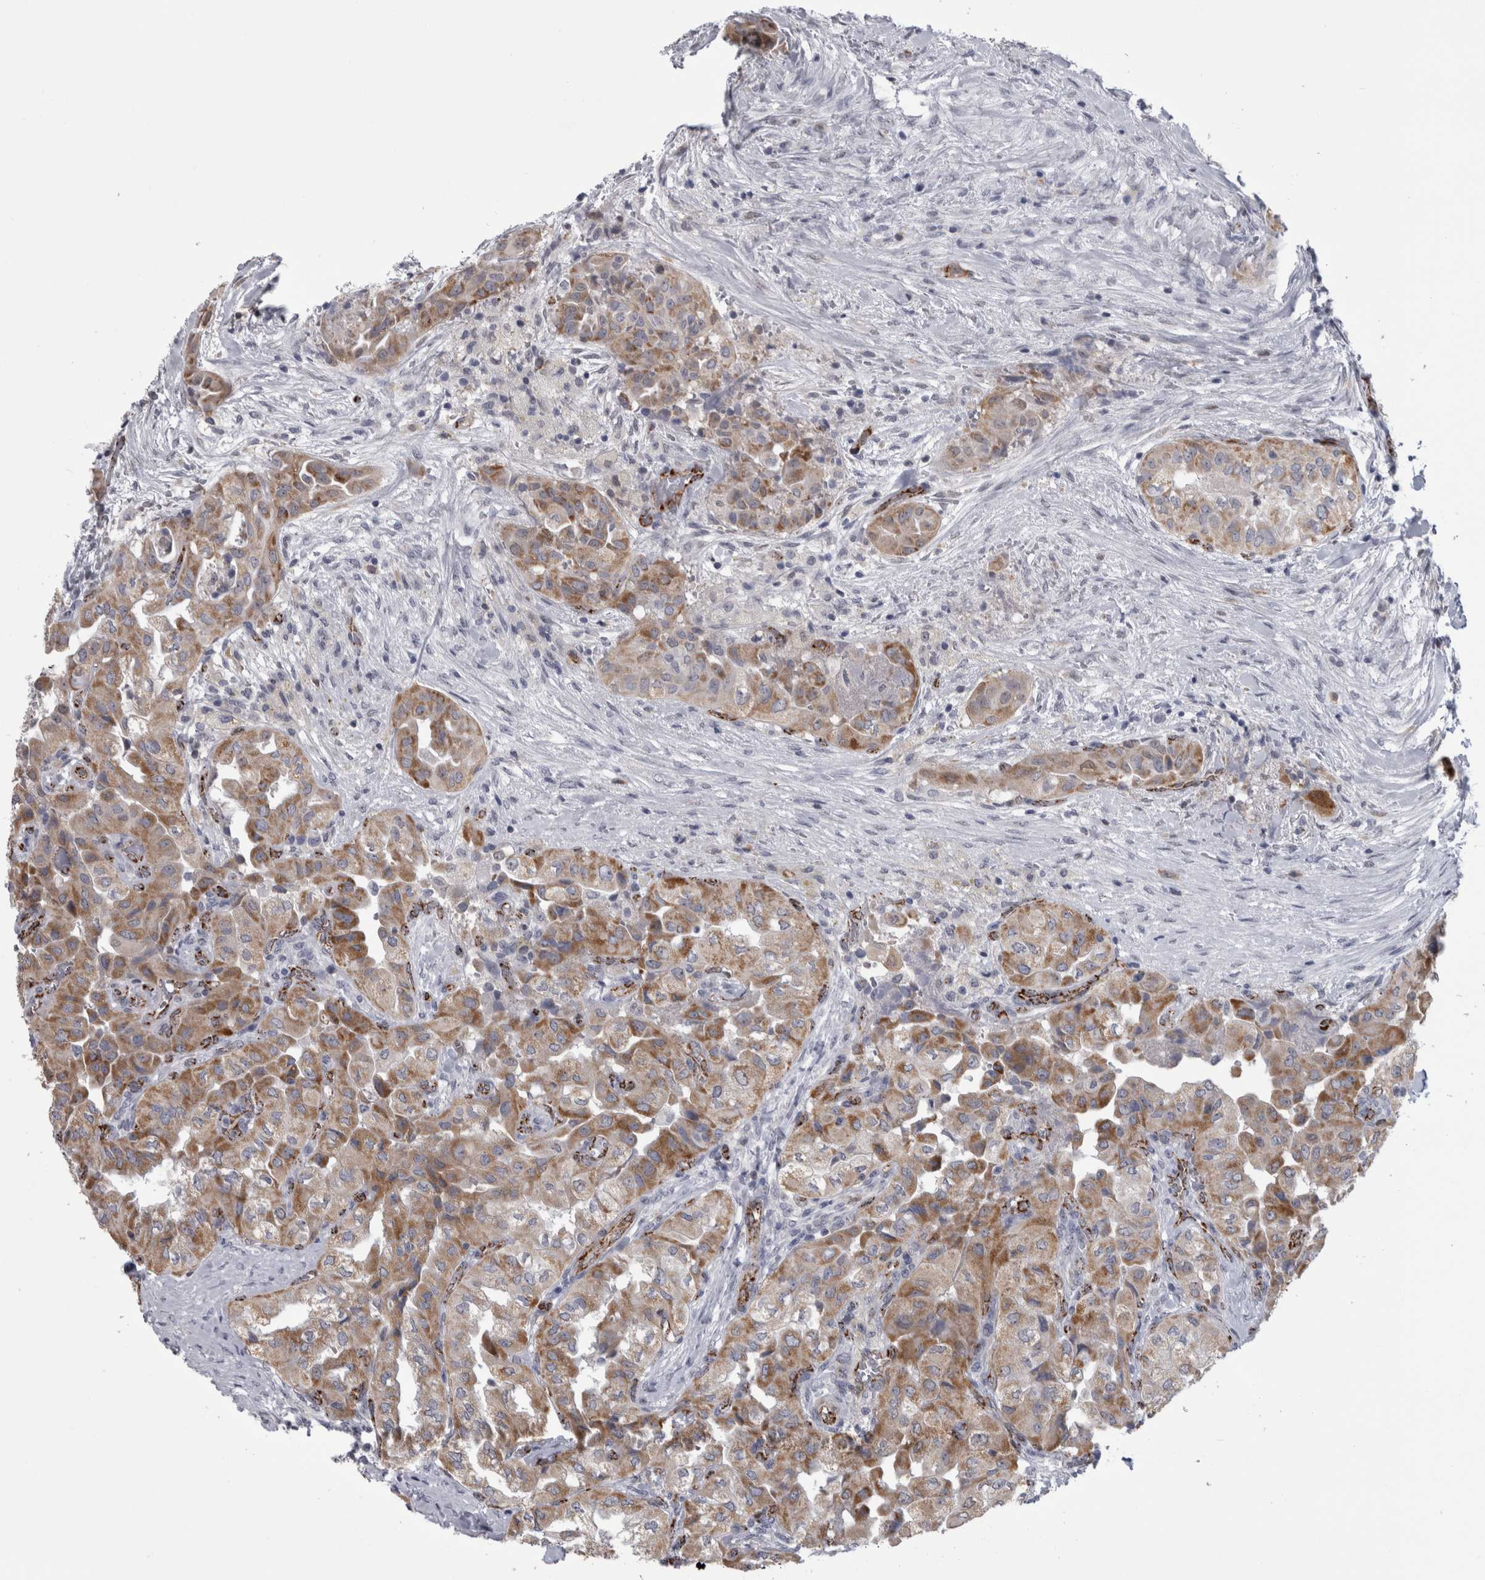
{"staining": {"intensity": "moderate", "quantity": ">75%", "location": "cytoplasmic/membranous"}, "tissue": "thyroid cancer", "cell_type": "Tumor cells", "image_type": "cancer", "snomed": [{"axis": "morphology", "description": "Papillary adenocarcinoma, NOS"}, {"axis": "topography", "description": "Thyroid gland"}], "caption": "Human thyroid cancer stained for a protein (brown) exhibits moderate cytoplasmic/membranous positive positivity in approximately >75% of tumor cells.", "gene": "ACOT7", "patient": {"sex": "female", "age": 59}}